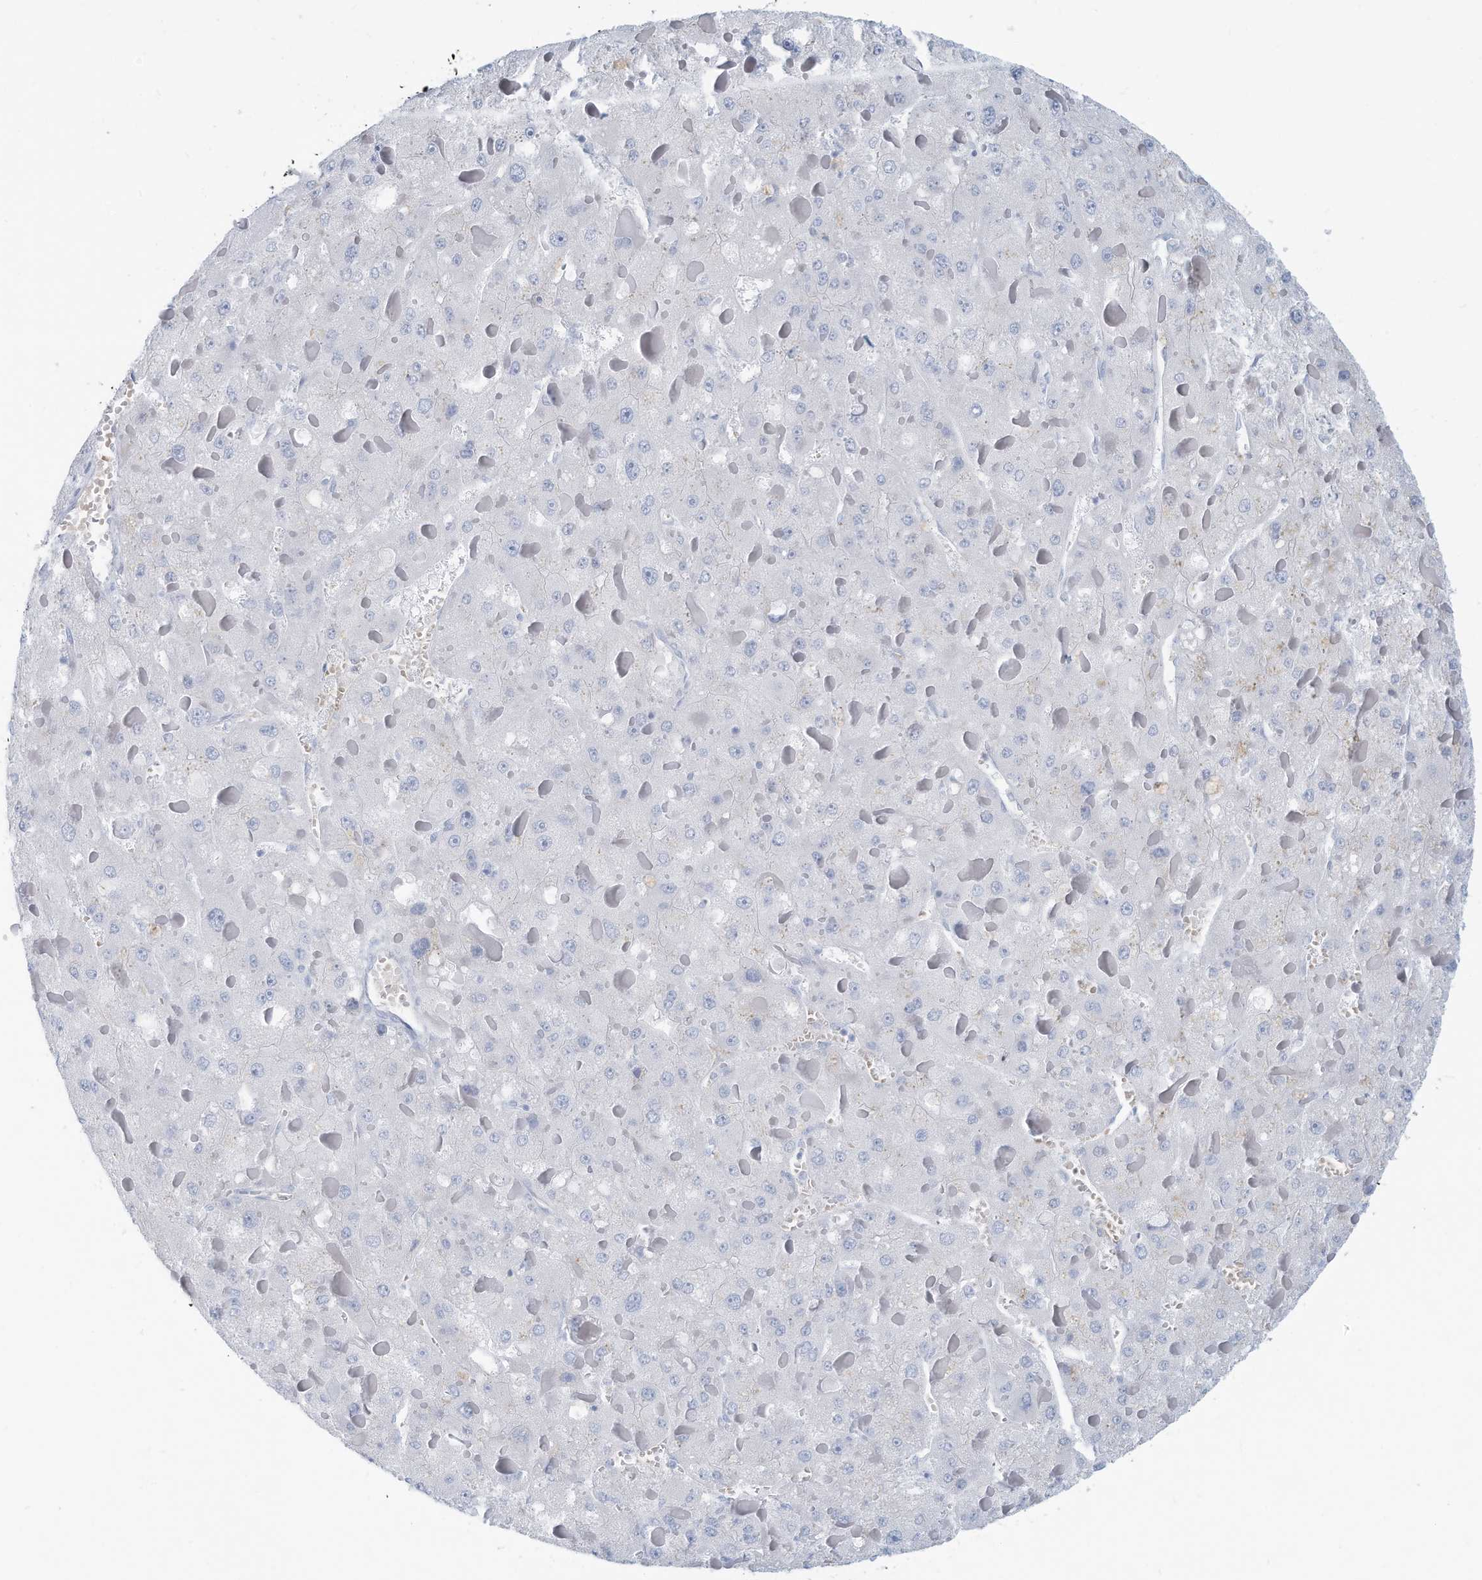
{"staining": {"intensity": "negative", "quantity": "none", "location": "none"}, "tissue": "liver cancer", "cell_type": "Tumor cells", "image_type": "cancer", "snomed": [{"axis": "morphology", "description": "Carcinoma, Hepatocellular, NOS"}, {"axis": "topography", "description": "Liver"}], "caption": "An image of liver hepatocellular carcinoma stained for a protein exhibits no brown staining in tumor cells.", "gene": "ERI2", "patient": {"sex": "female", "age": 73}}